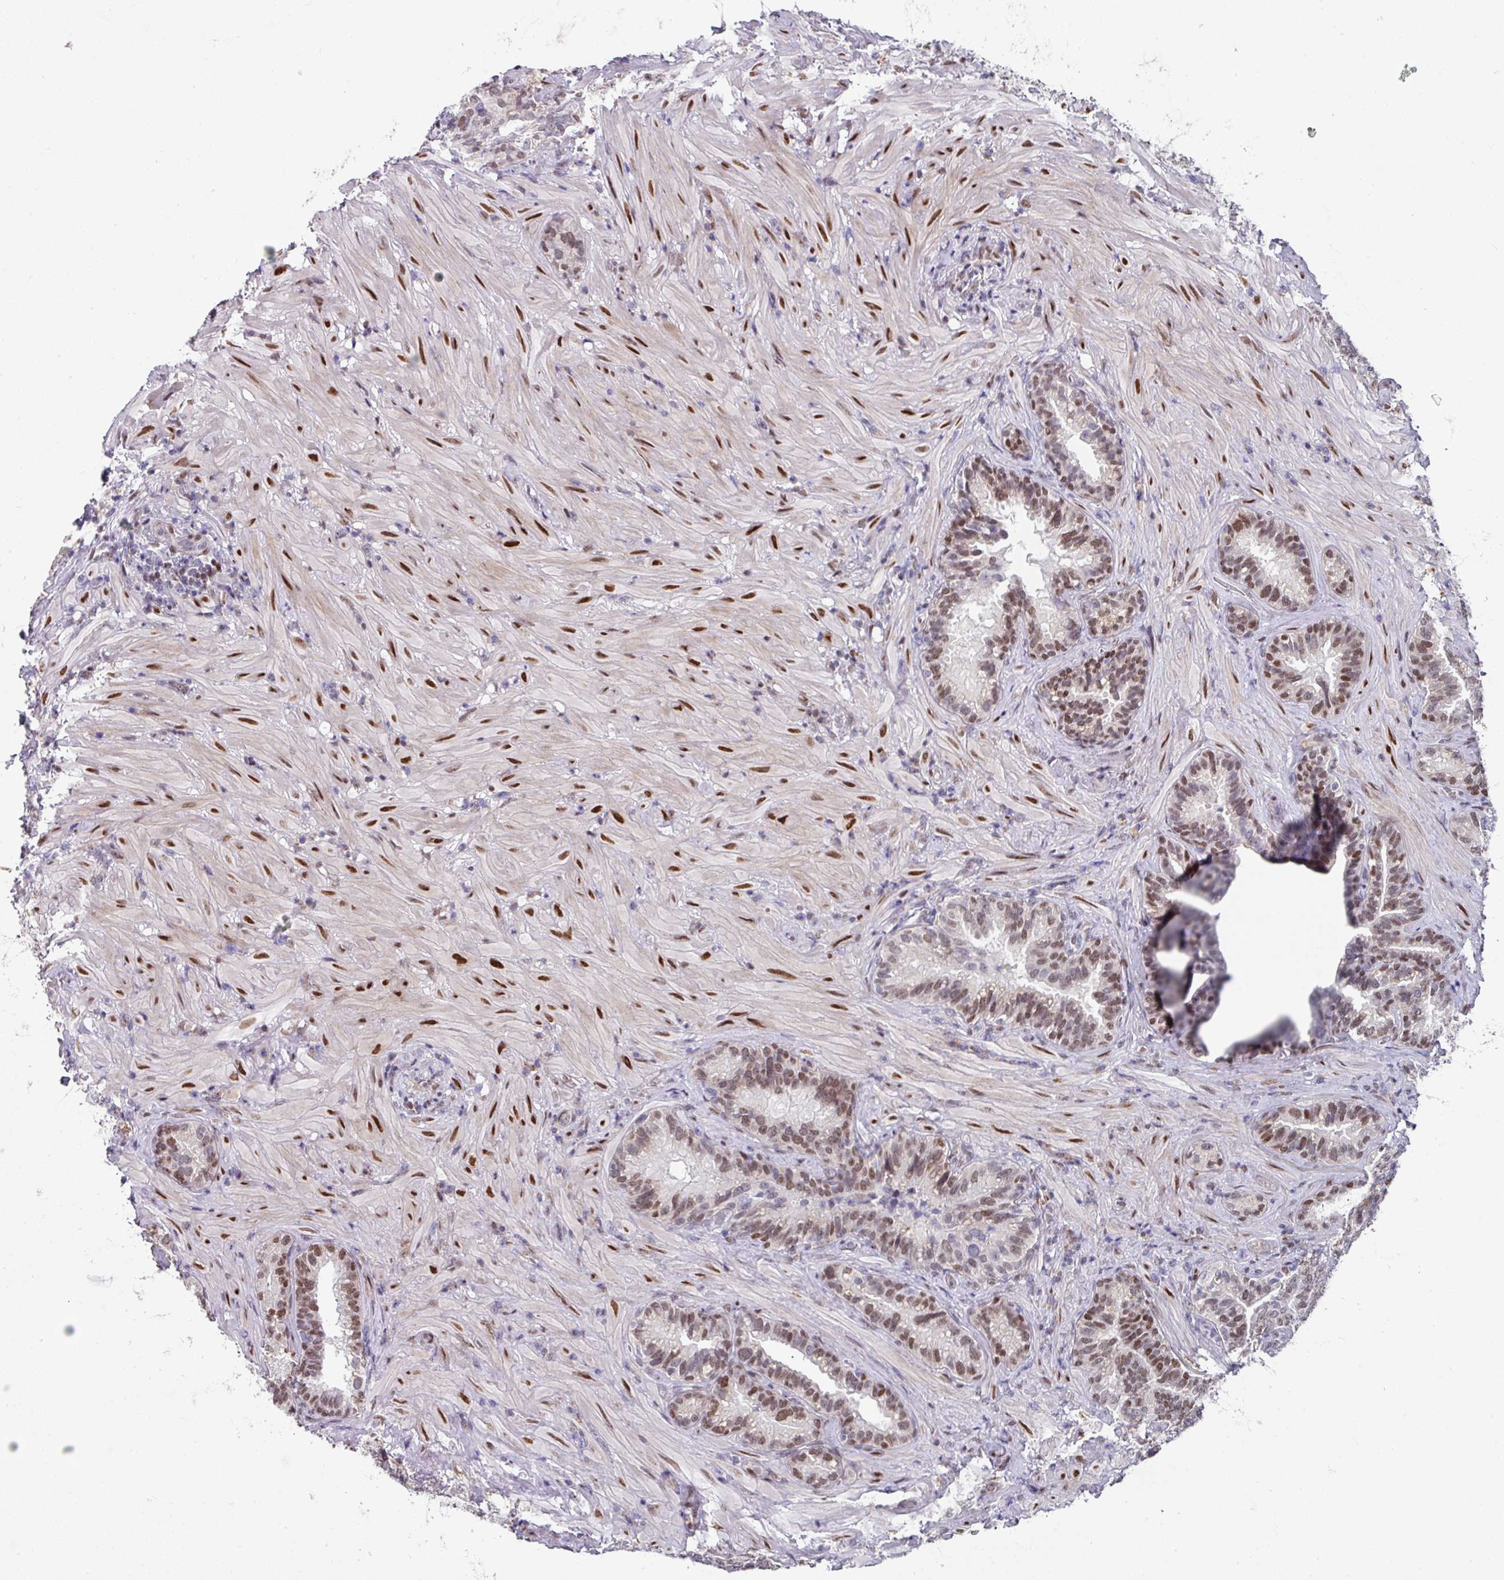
{"staining": {"intensity": "moderate", "quantity": "<25%", "location": "nuclear"}, "tissue": "seminal vesicle", "cell_type": "Glandular cells", "image_type": "normal", "snomed": [{"axis": "morphology", "description": "Normal tissue, NOS"}, {"axis": "topography", "description": "Seminal veicle"}], "caption": "A brown stain highlights moderate nuclear expression of a protein in glandular cells of unremarkable seminal vesicle. Using DAB (brown) and hematoxylin (blue) stains, captured at high magnification using brightfield microscopy.", "gene": "CBX7", "patient": {"sex": "male", "age": 68}}